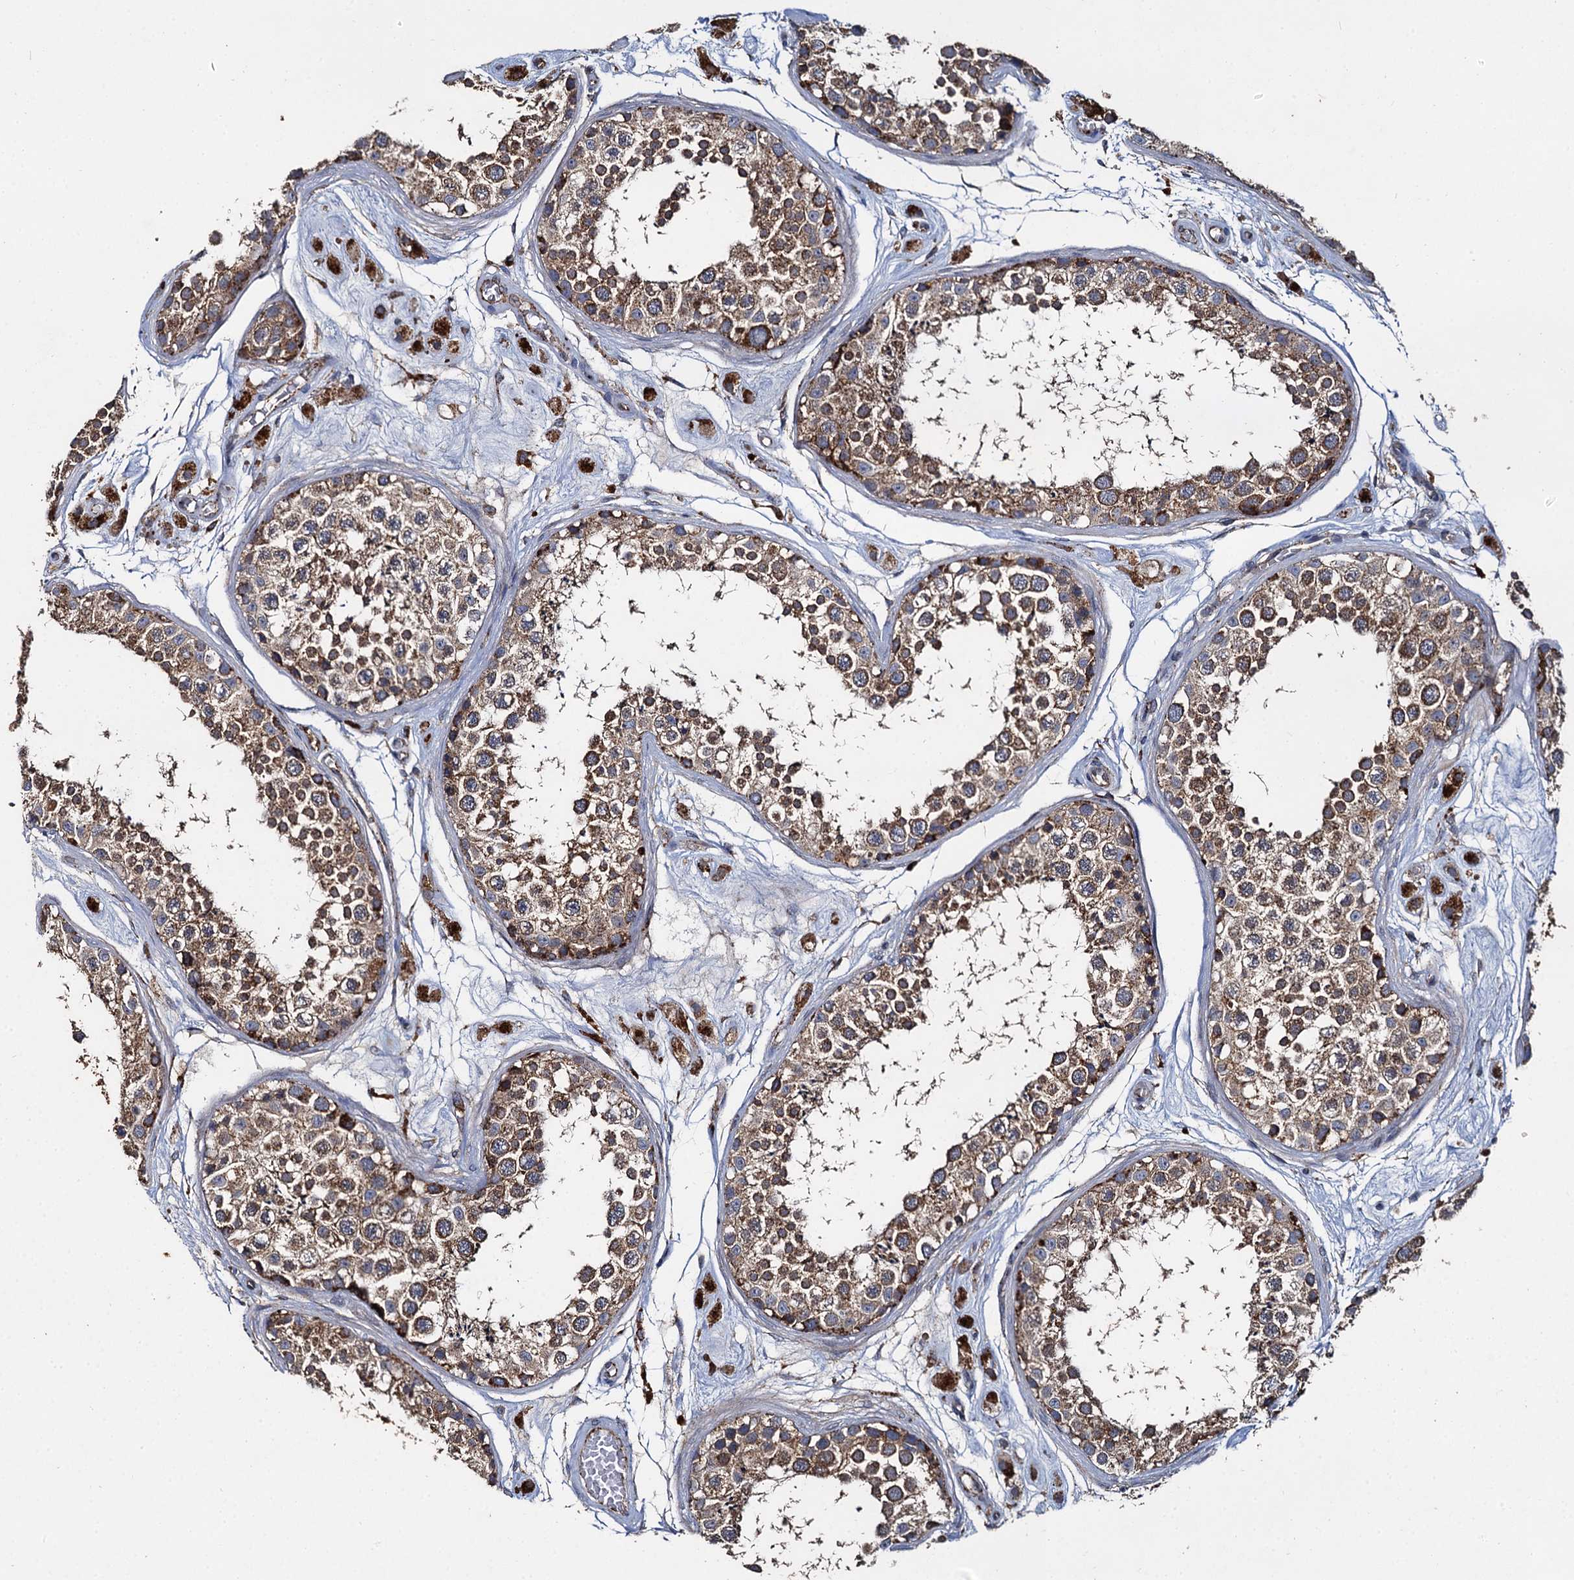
{"staining": {"intensity": "strong", "quantity": ">75%", "location": "cytoplasmic/membranous"}, "tissue": "testis", "cell_type": "Cells in seminiferous ducts", "image_type": "normal", "snomed": [{"axis": "morphology", "description": "Normal tissue, NOS"}, {"axis": "topography", "description": "Testis"}], "caption": "Immunohistochemistry (IHC) (DAB (3,3'-diaminobenzidine)) staining of benign human testis displays strong cytoplasmic/membranous protein staining in approximately >75% of cells in seminiferous ducts. The staining was performed using DAB (3,3'-diaminobenzidine) to visualize the protein expression in brown, while the nuclei were stained in blue with hematoxylin (Magnification: 20x).", "gene": "GBA1", "patient": {"sex": "male", "age": 25}}